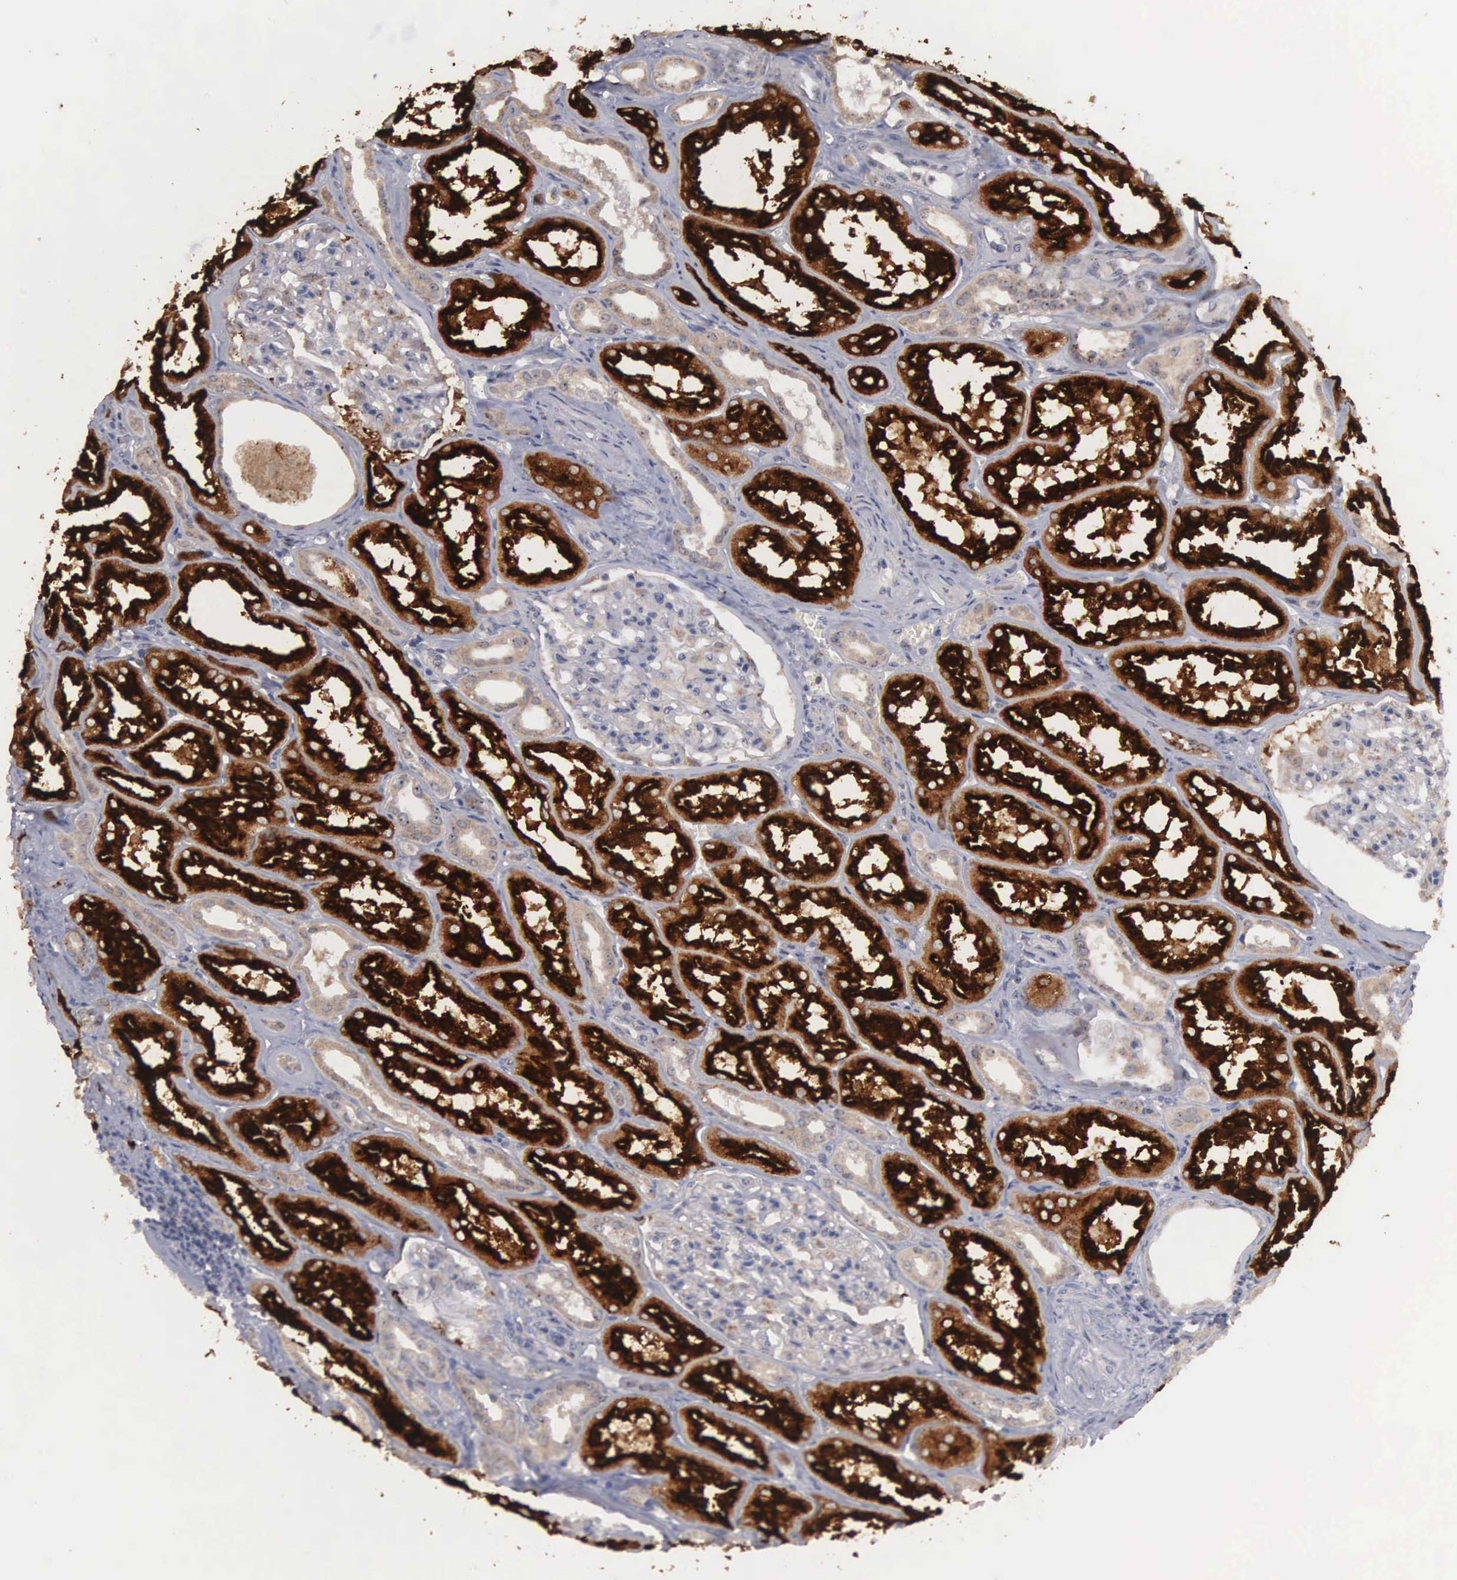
{"staining": {"intensity": "weak", "quantity": "<25%", "location": "cytoplasmic/membranous"}, "tissue": "kidney", "cell_type": "Cells in glomeruli", "image_type": "normal", "snomed": [{"axis": "morphology", "description": "Normal tissue, NOS"}, {"axis": "topography", "description": "Kidney"}], "caption": "DAB (3,3'-diaminobenzidine) immunohistochemical staining of benign kidney demonstrates no significant expression in cells in glomeruli. (Stains: DAB (3,3'-diaminobenzidine) IHC with hematoxylin counter stain, Microscopy: brightfield microscopy at high magnification).", "gene": "AMN", "patient": {"sex": "male", "age": 61}}